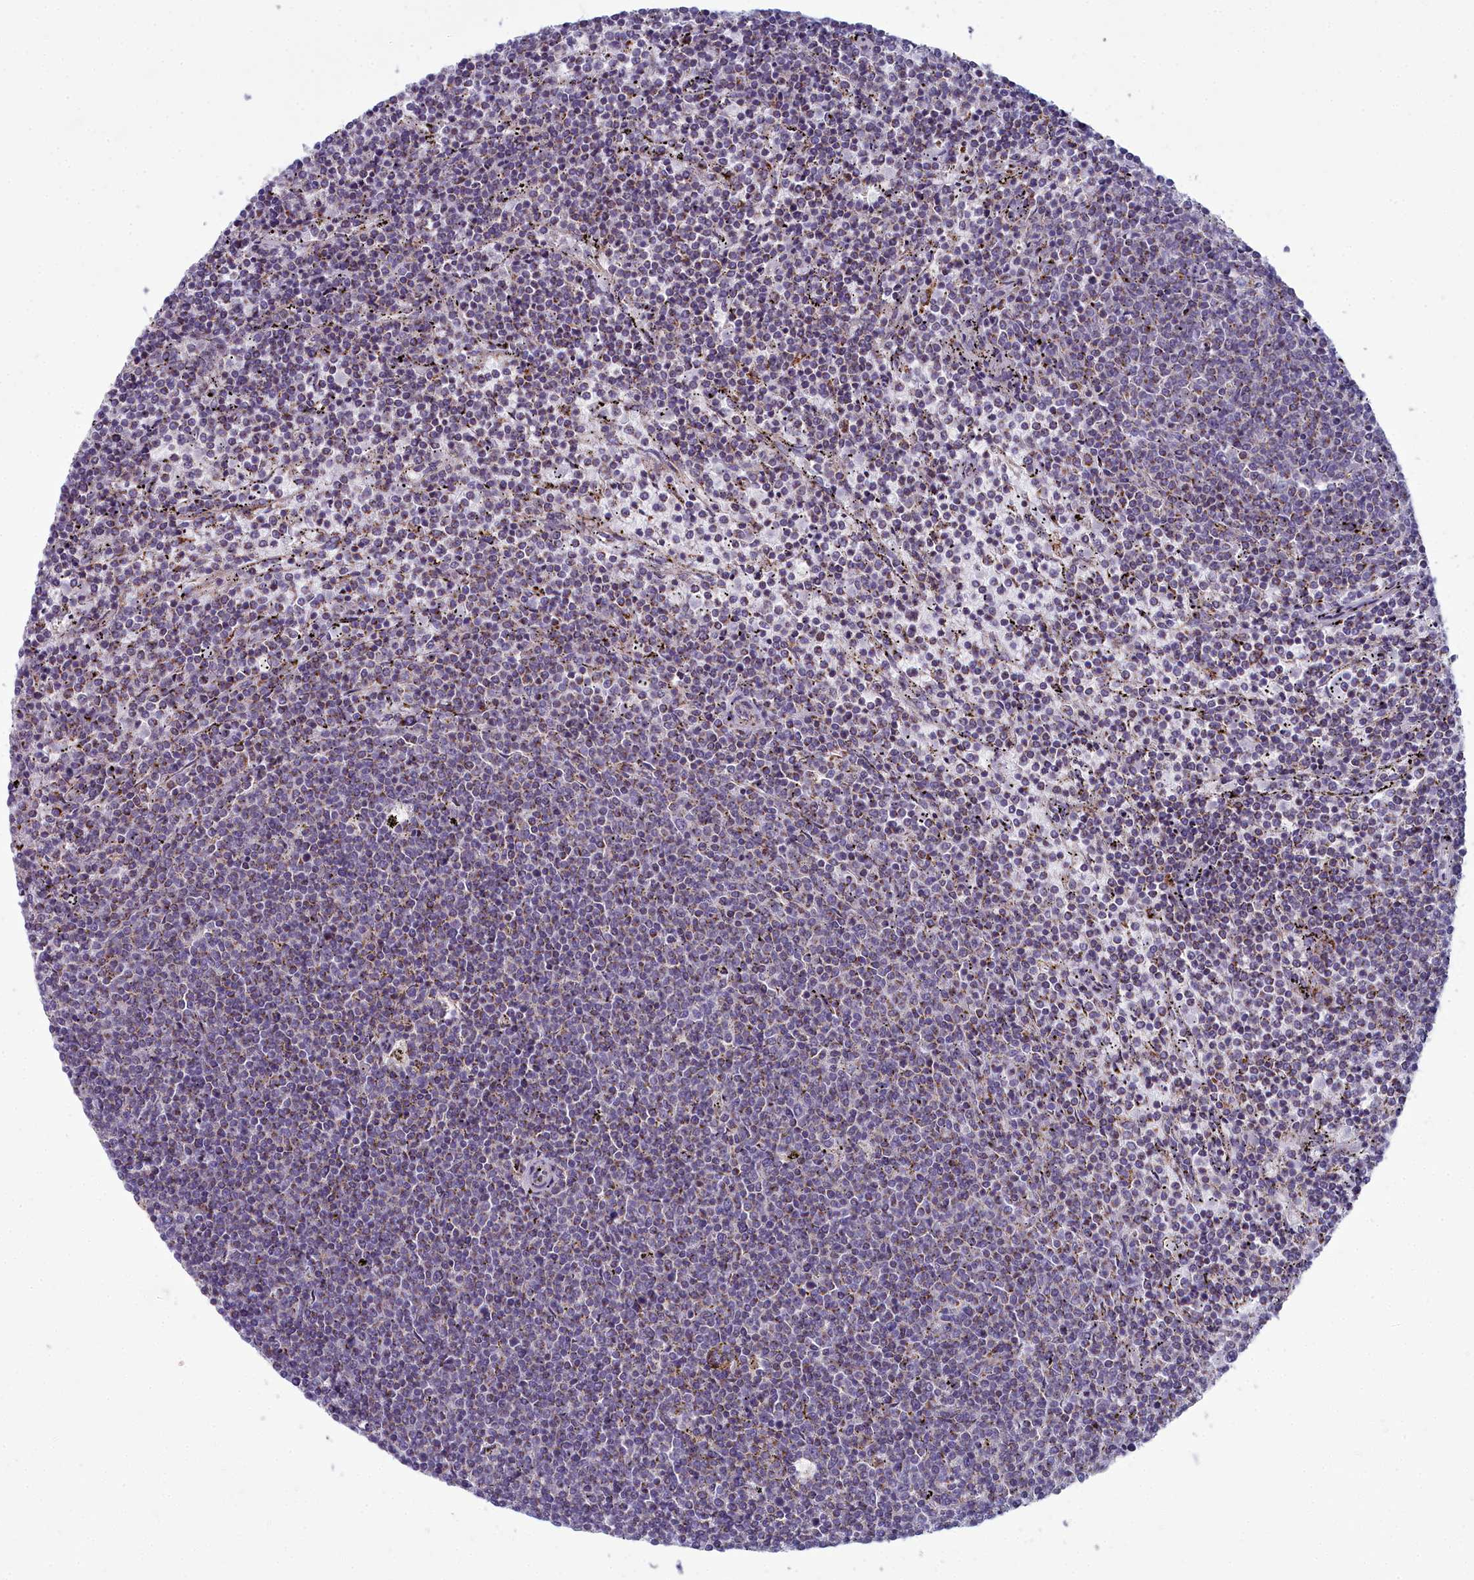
{"staining": {"intensity": "negative", "quantity": "none", "location": "none"}, "tissue": "lymphoma", "cell_type": "Tumor cells", "image_type": "cancer", "snomed": [{"axis": "morphology", "description": "Malignant lymphoma, non-Hodgkin's type, Low grade"}, {"axis": "topography", "description": "Spleen"}], "caption": "This micrograph is of lymphoma stained with IHC to label a protein in brown with the nuclei are counter-stained blue. There is no staining in tumor cells. (DAB immunohistochemistry (IHC), high magnification).", "gene": "INSYN2A", "patient": {"sex": "female", "age": 50}}